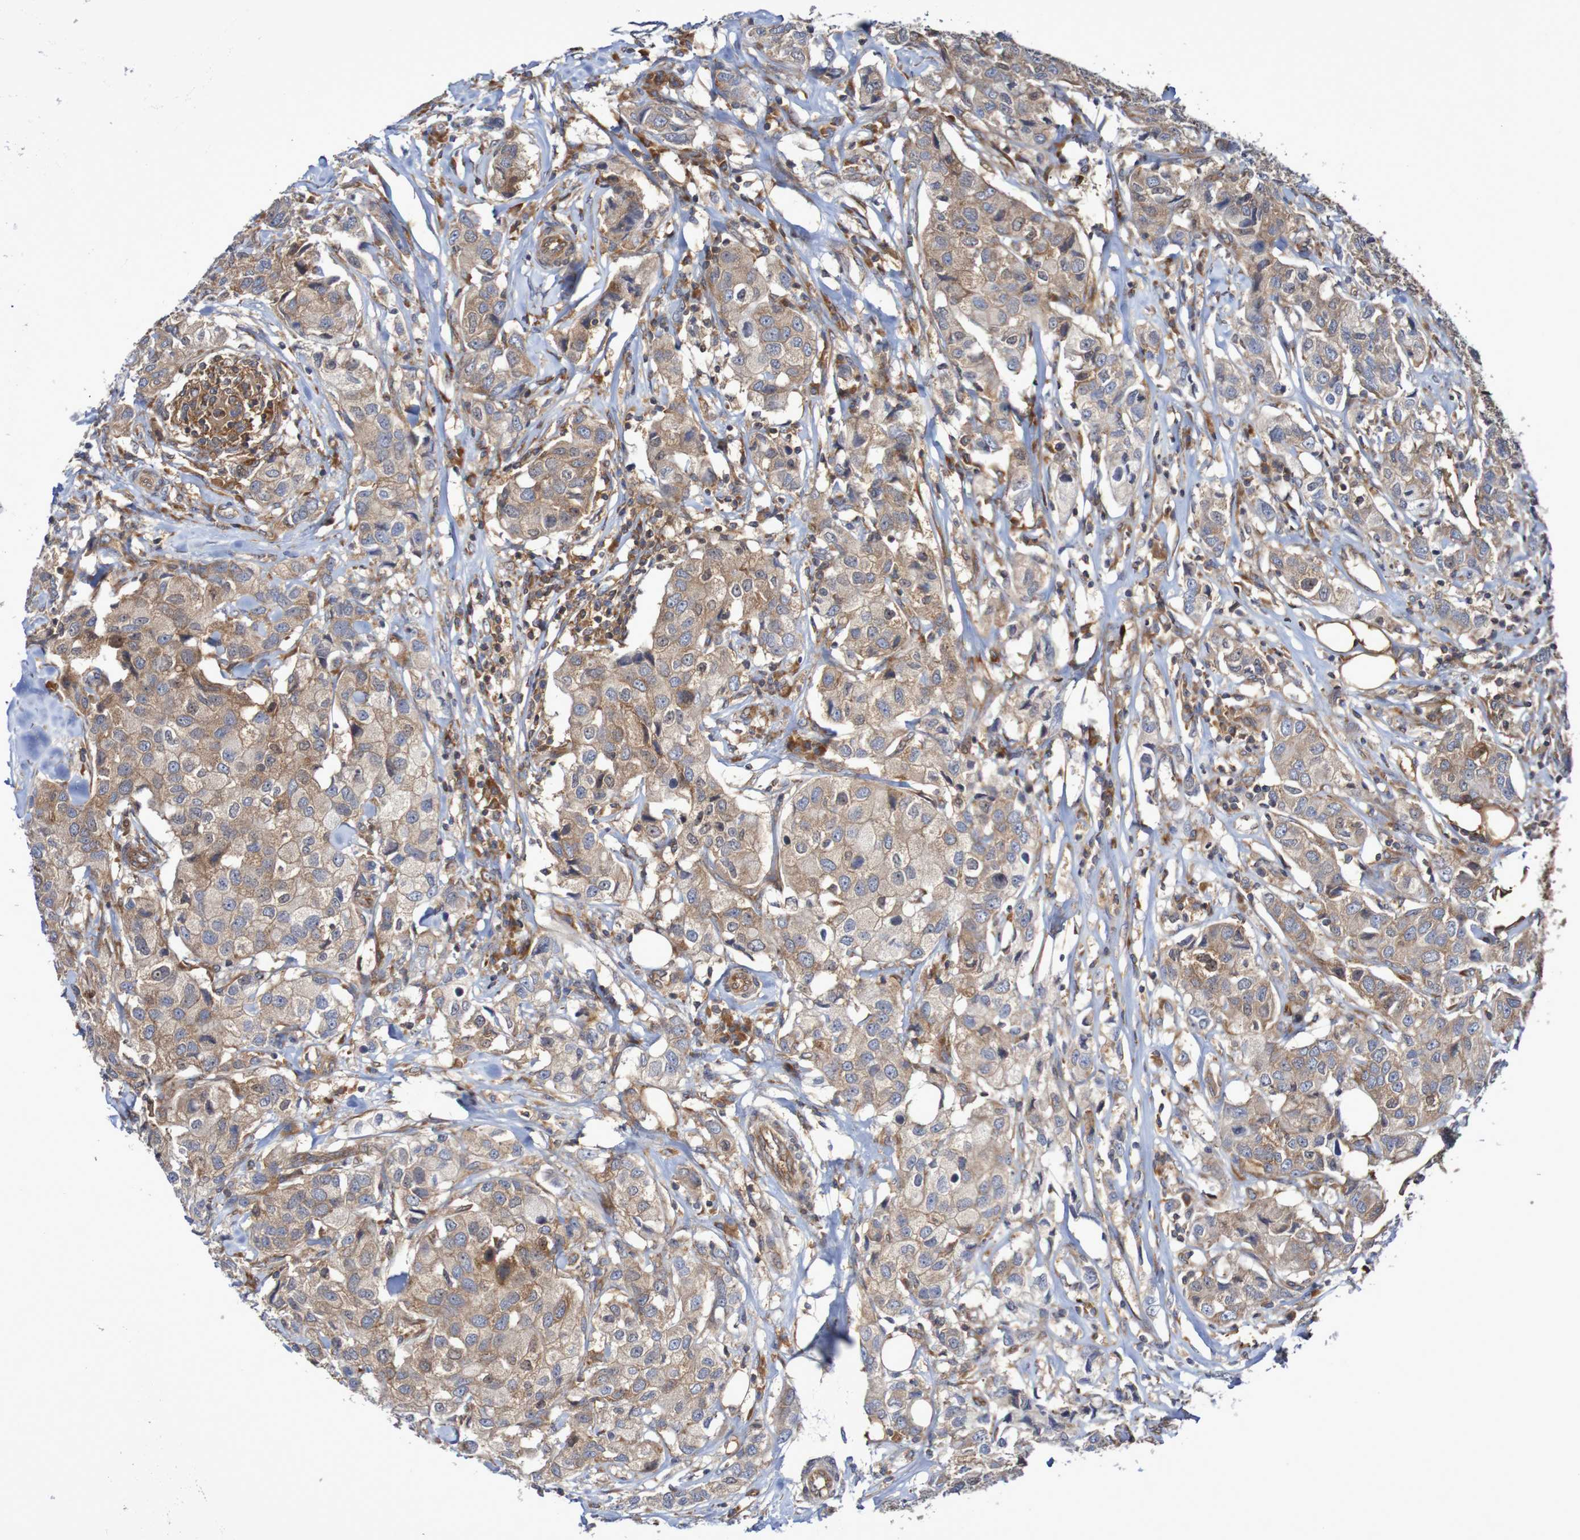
{"staining": {"intensity": "strong", "quantity": ">75%", "location": "cytoplasmic/membranous"}, "tissue": "breast cancer", "cell_type": "Tumor cells", "image_type": "cancer", "snomed": [{"axis": "morphology", "description": "Duct carcinoma"}, {"axis": "topography", "description": "Breast"}], "caption": "Breast cancer stained with DAB (3,3'-diaminobenzidine) IHC exhibits high levels of strong cytoplasmic/membranous staining in approximately >75% of tumor cells.", "gene": "LRRC47", "patient": {"sex": "female", "age": 80}}